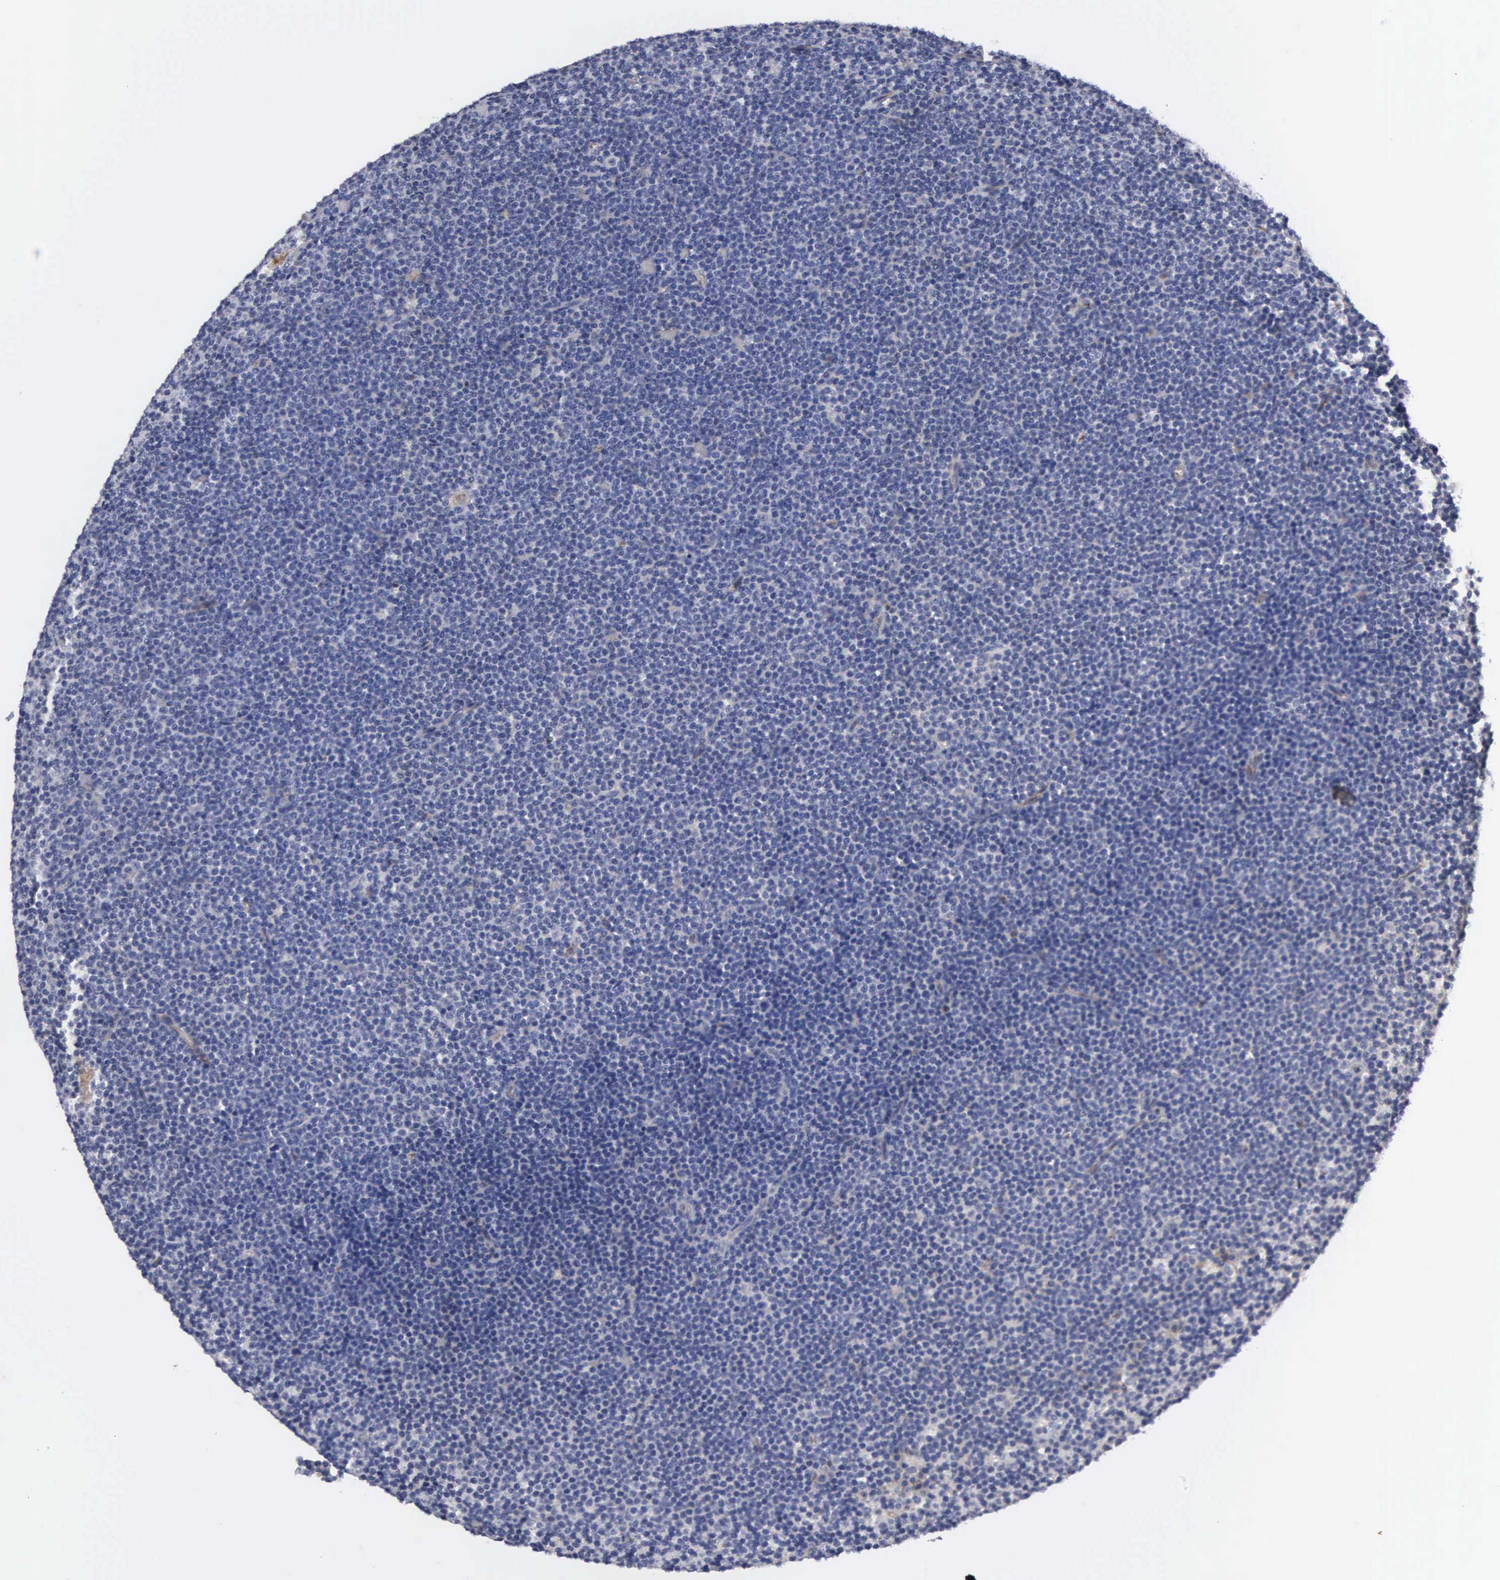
{"staining": {"intensity": "weak", "quantity": "<25%", "location": "cytoplasmic/membranous"}, "tissue": "lymphoma", "cell_type": "Tumor cells", "image_type": "cancer", "snomed": [{"axis": "morphology", "description": "Malignant lymphoma, non-Hodgkin's type, Low grade"}, {"axis": "topography", "description": "Lymph node"}], "caption": "Micrograph shows no significant protein expression in tumor cells of low-grade malignant lymphoma, non-Hodgkin's type.", "gene": "RDX", "patient": {"sex": "female", "age": 69}}